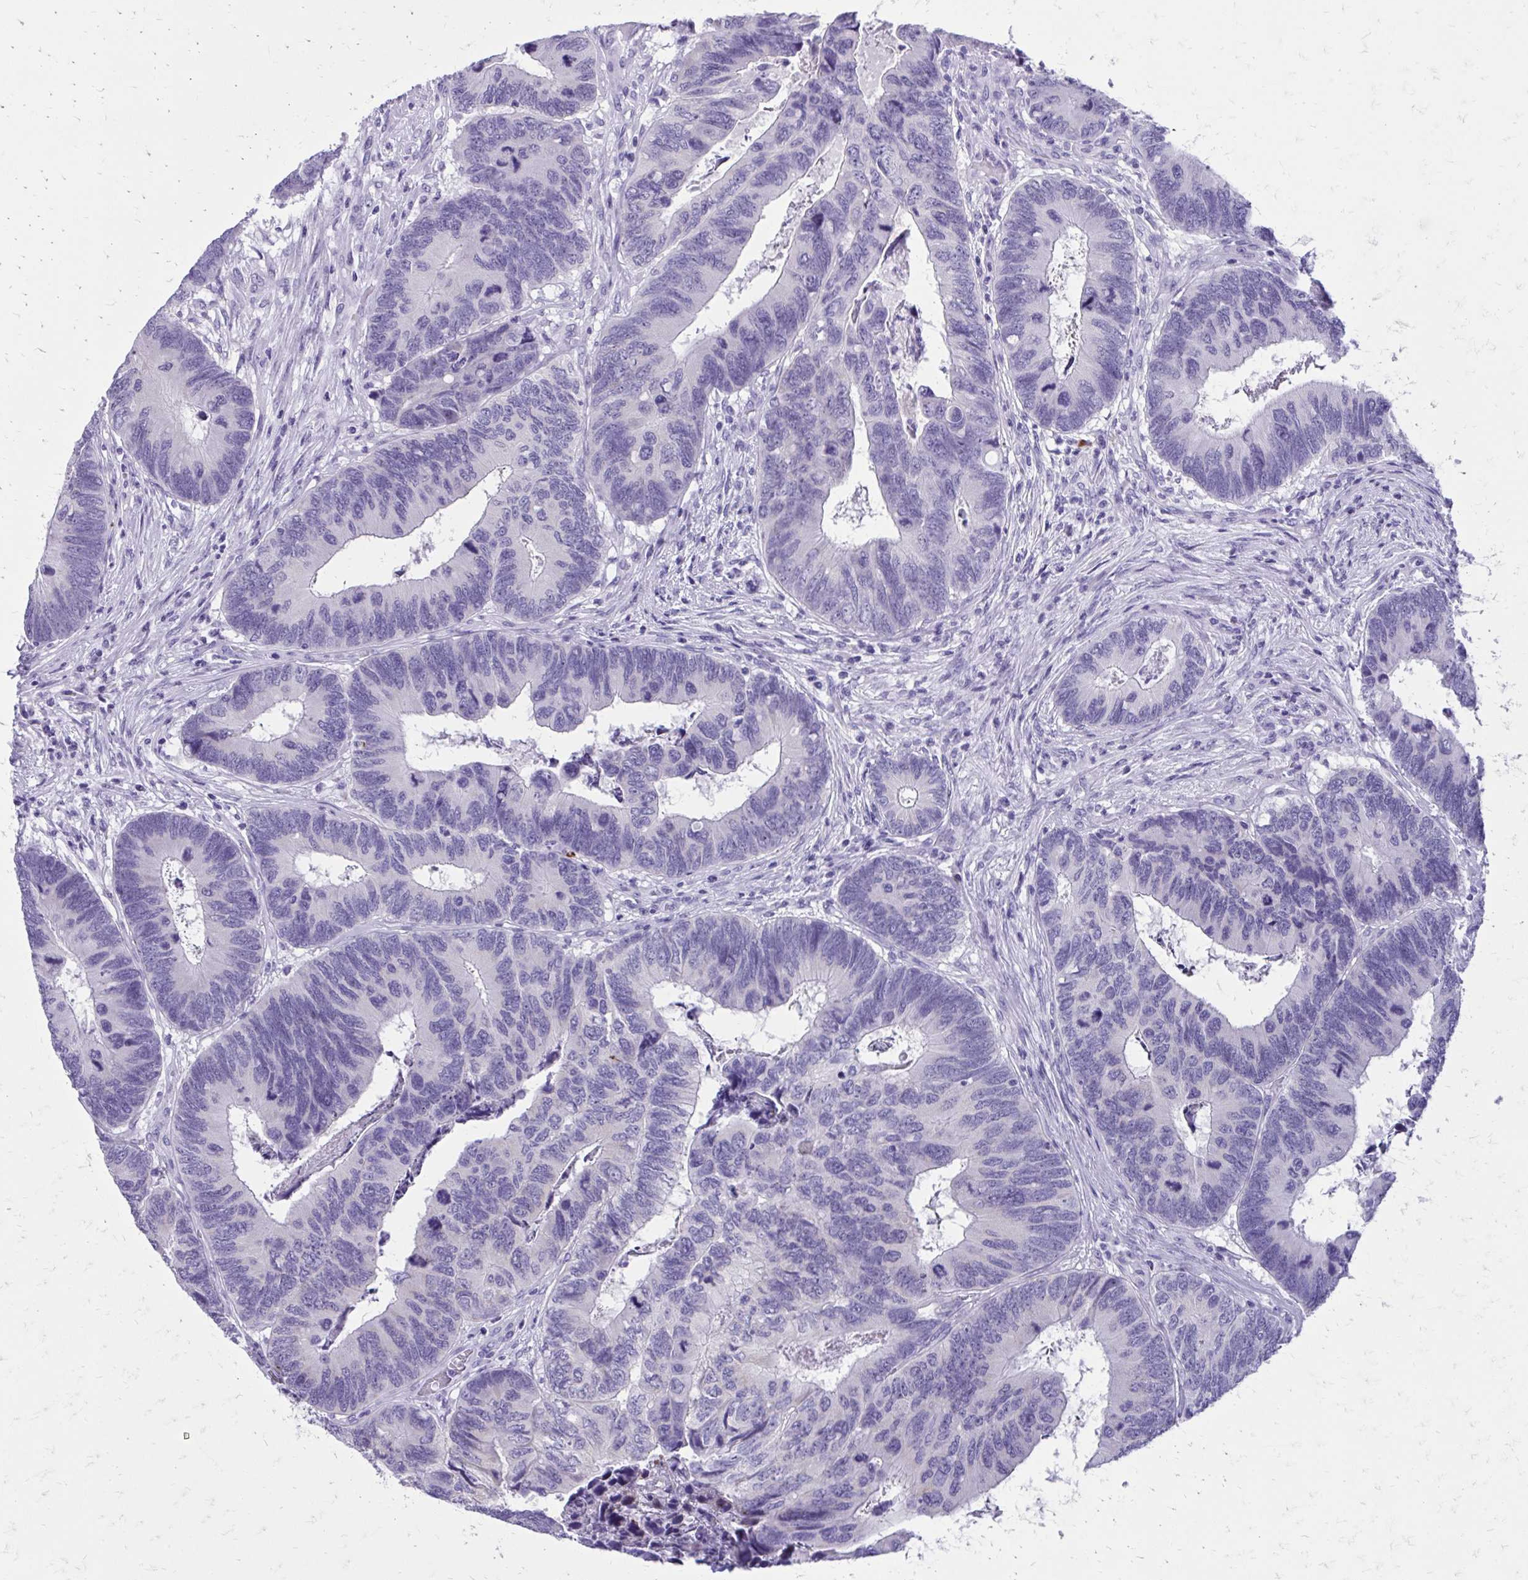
{"staining": {"intensity": "negative", "quantity": "none", "location": "none"}, "tissue": "colorectal cancer", "cell_type": "Tumor cells", "image_type": "cancer", "snomed": [{"axis": "morphology", "description": "Adenocarcinoma, NOS"}, {"axis": "topography", "description": "Colon"}], "caption": "Tumor cells show no significant protein expression in colorectal adenocarcinoma.", "gene": "SATL1", "patient": {"sex": "female", "age": 67}}